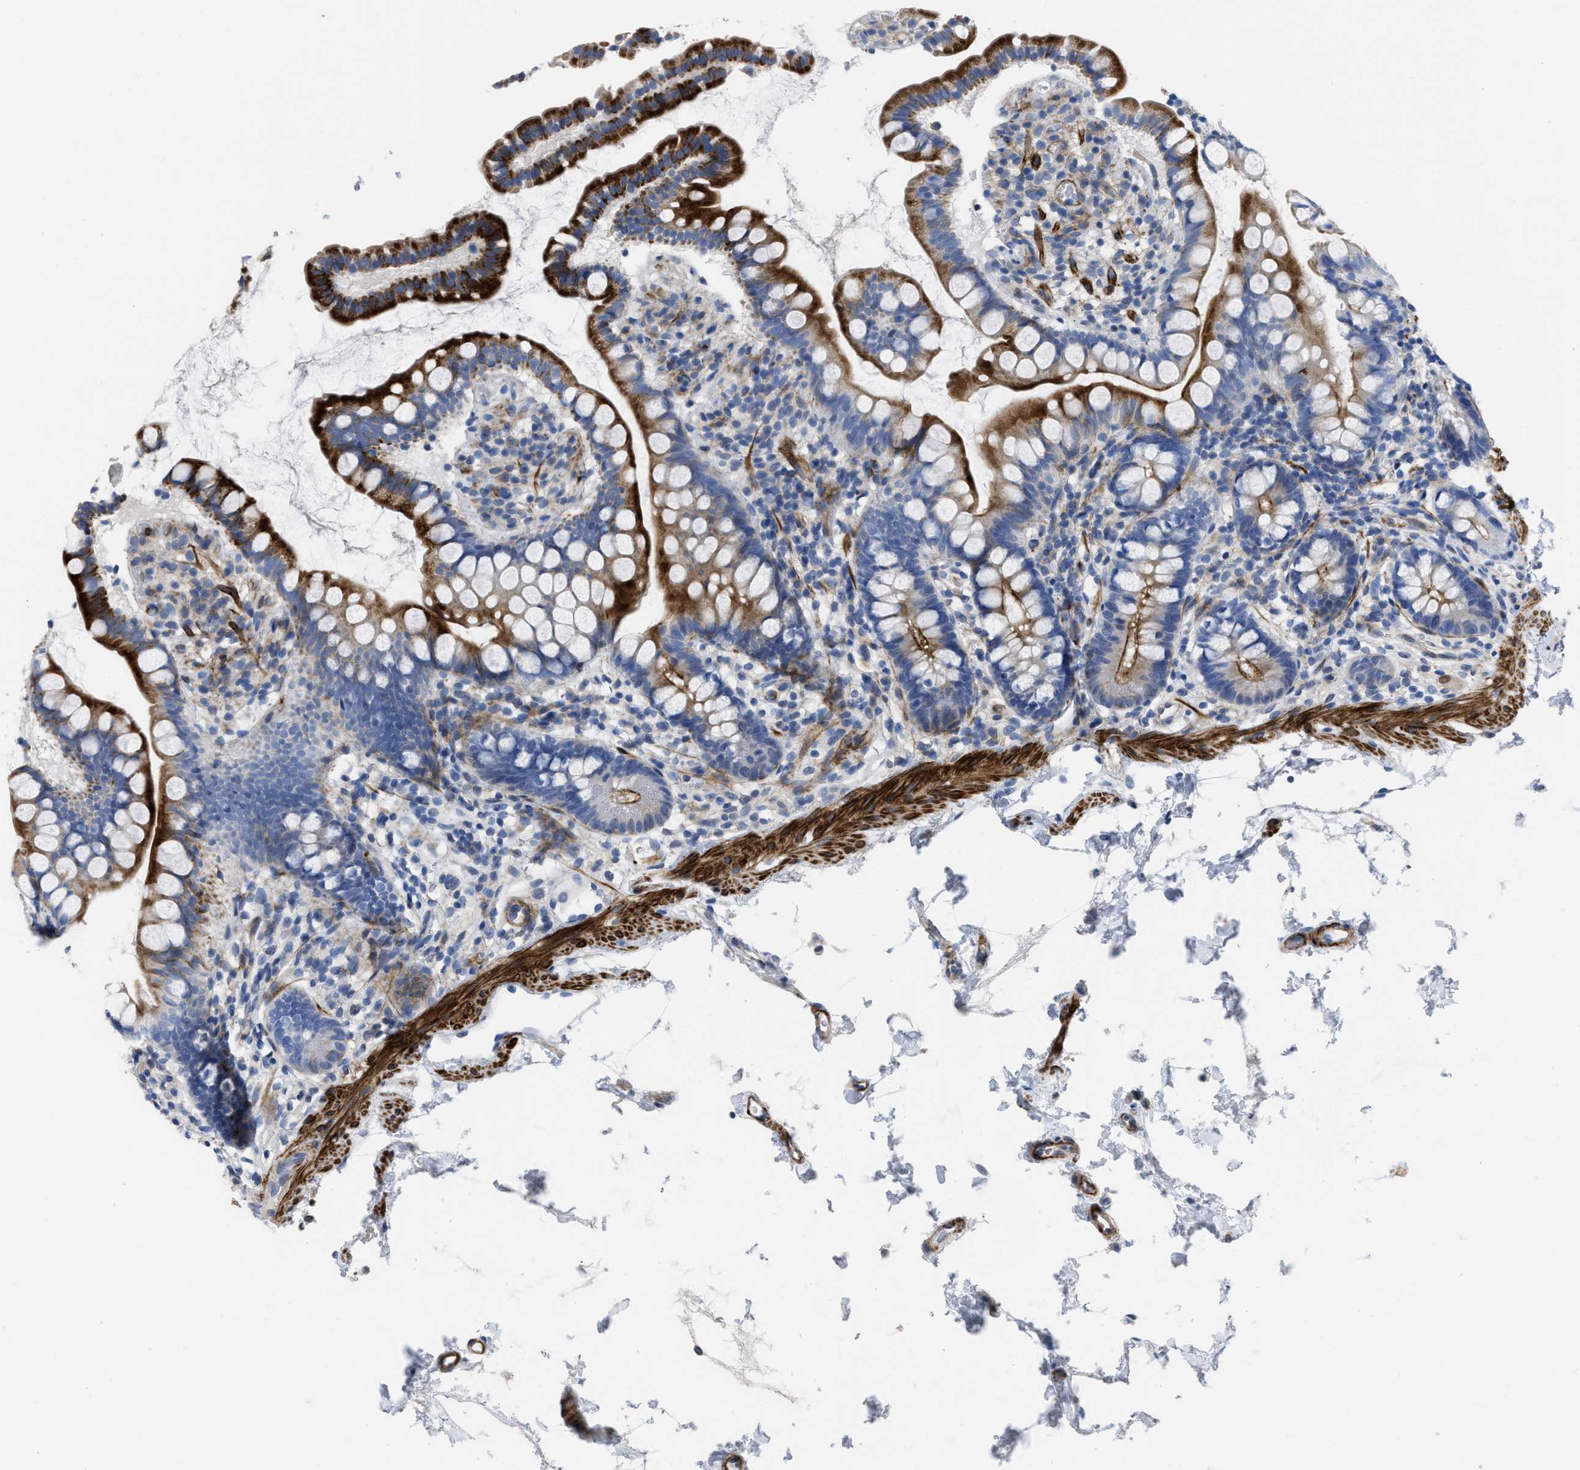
{"staining": {"intensity": "strong", "quantity": "25%-75%", "location": "cytoplasmic/membranous"}, "tissue": "small intestine", "cell_type": "Glandular cells", "image_type": "normal", "snomed": [{"axis": "morphology", "description": "Normal tissue, NOS"}, {"axis": "topography", "description": "Small intestine"}], "caption": "Protein staining of normal small intestine shows strong cytoplasmic/membranous expression in about 25%-75% of glandular cells.", "gene": "PRMT2", "patient": {"sex": "female", "age": 84}}